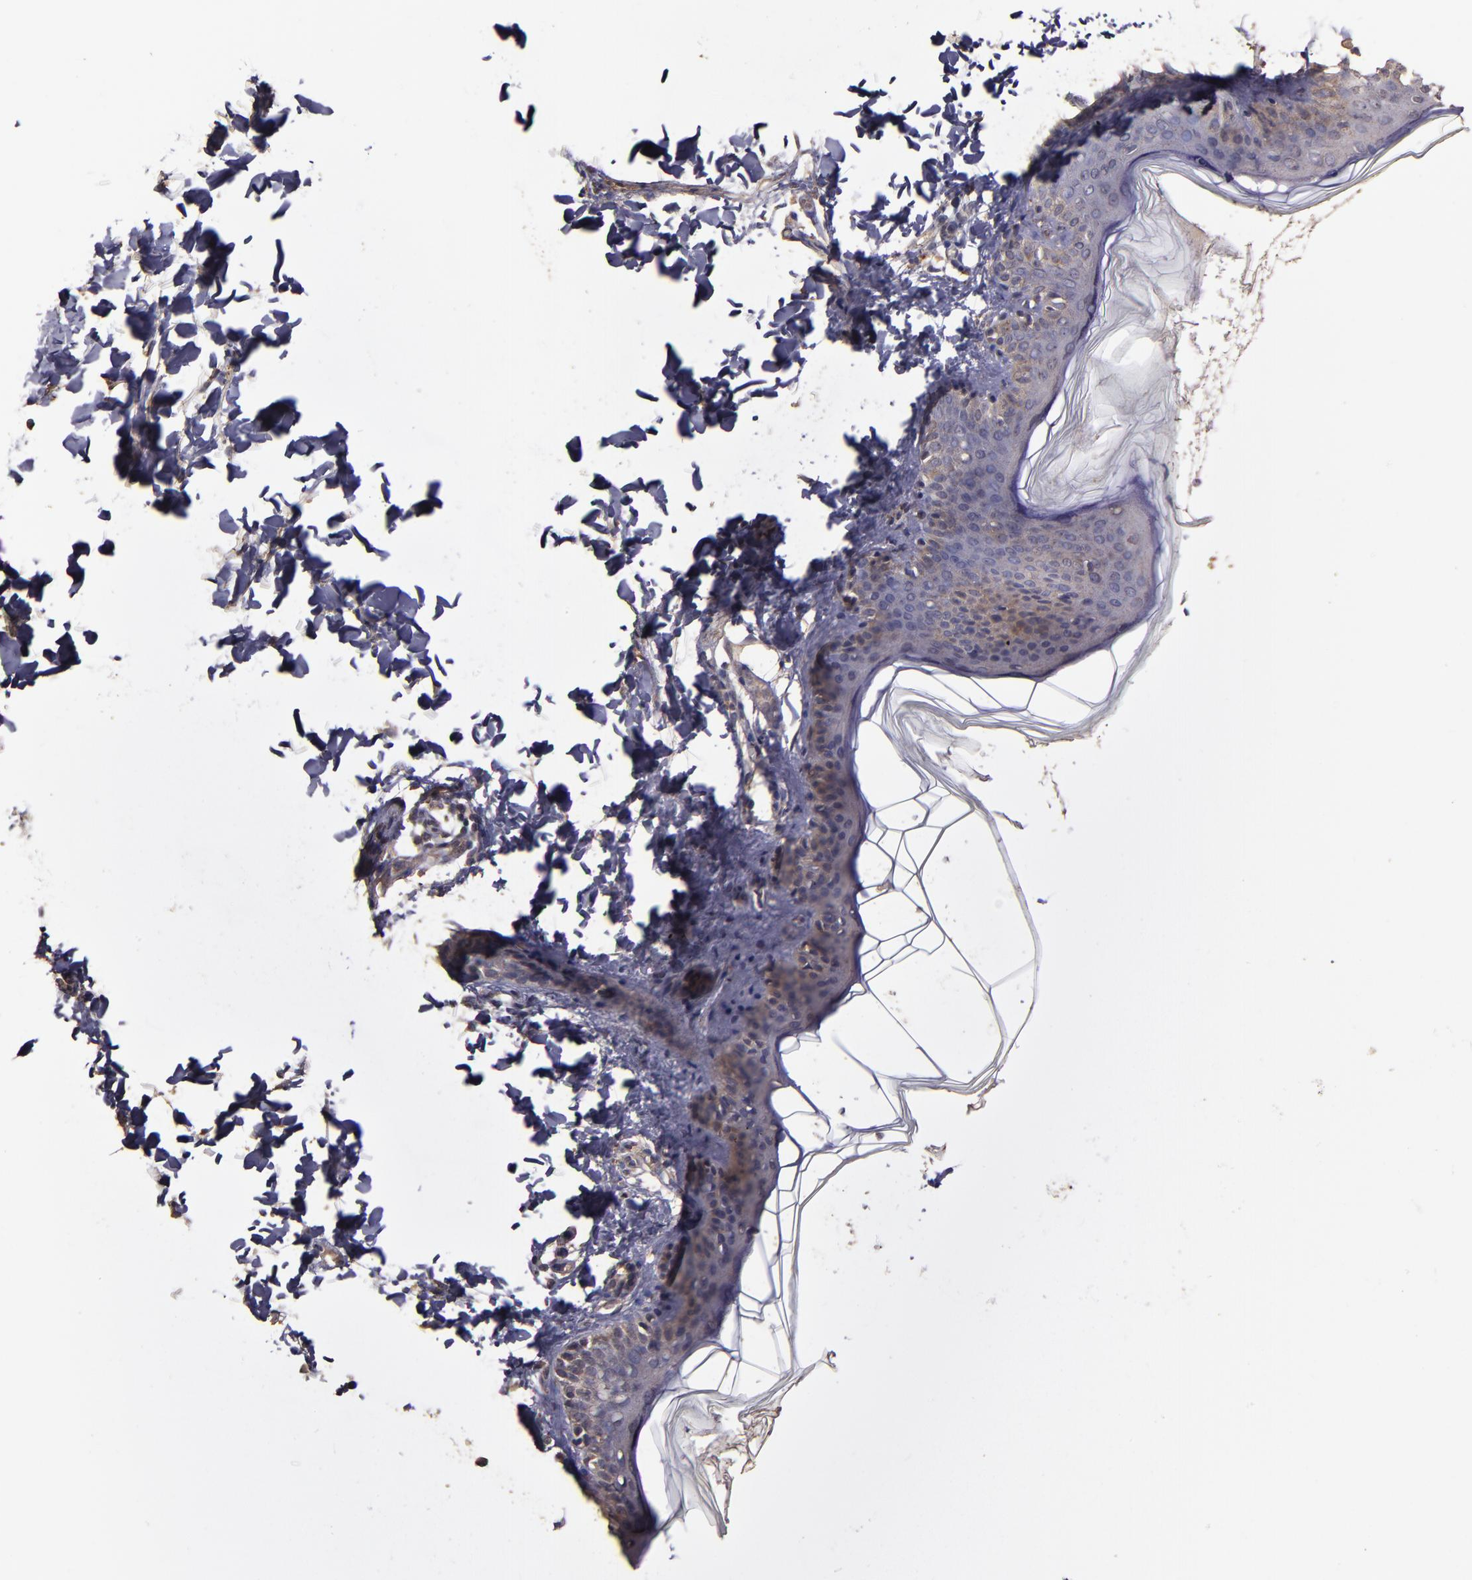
{"staining": {"intensity": "weak", "quantity": ">75%", "location": "cytoplasmic/membranous"}, "tissue": "skin", "cell_type": "Fibroblasts", "image_type": "normal", "snomed": [{"axis": "morphology", "description": "Normal tissue, NOS"}, {"axis": "topography", "description": "Skin"}], "caption": "IHC (DAB) staining of benign human skin demonstrates weak cytoplasmic/membranous protein expression in about >75% of fibroblasts.", "gene": "HECTD1", "patient": {"sex": "female", "age": 4}}